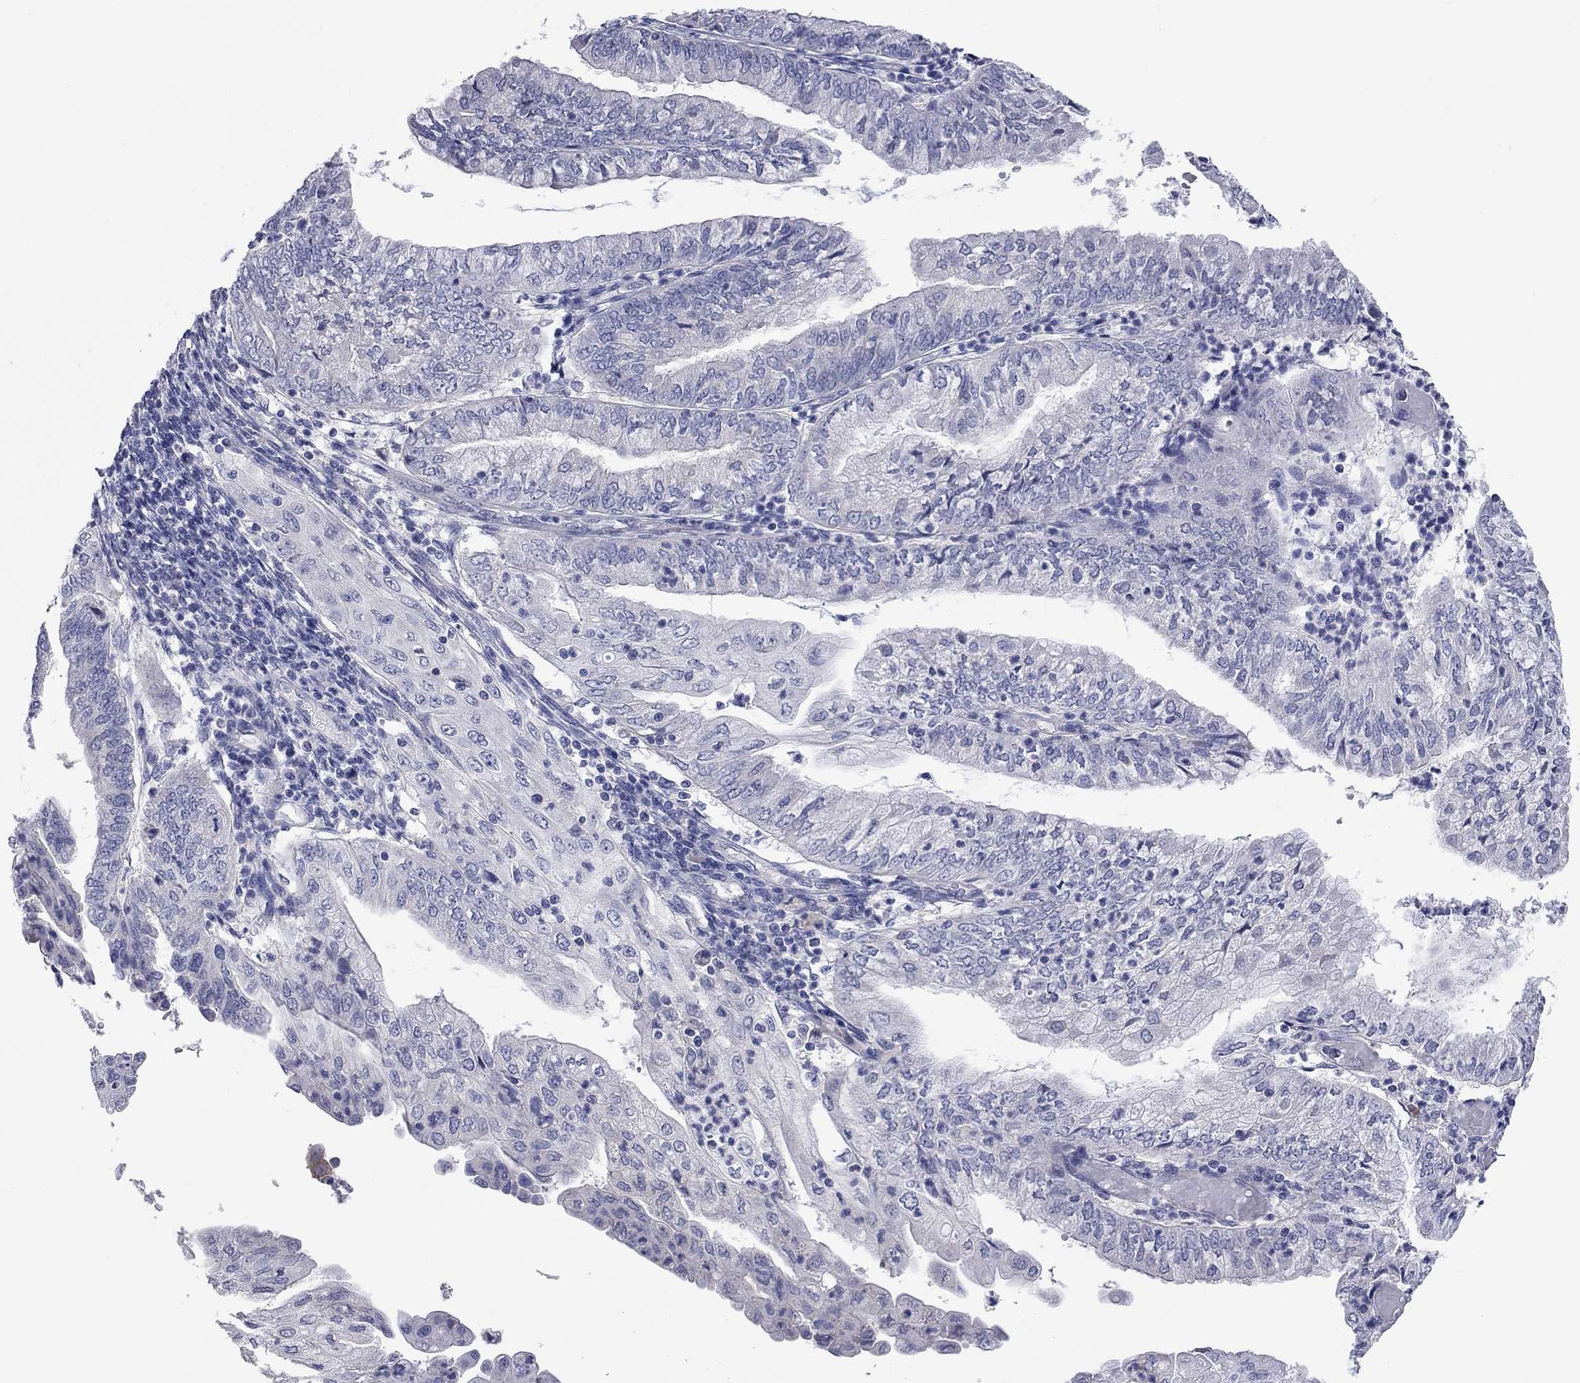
{"staining": {"intensity": "negative", "quantity": "none", "location": "none"}, "tissue": "endometrial cancer", "cell_type": "Tumor cells", "image_type": "cancer", "snomed": [{"axis": "morphology", "description": "Adenocarcinoma, NOS"}, {"axis": "topography", "description": "Endometrium"}], "caption": "IHC histopathology image of neoplastic tissue: endometrial cancer (adenocarcinoma) stained with DAB (3,3'-diaminobenzidine) exhibits no significant protein expression in tumor cells. (Immunohistochemistry (ihc), brightfield microscopy, high magnification).", "gene": "KCNB1", "patient": {"sex": "female", "age": 55}}